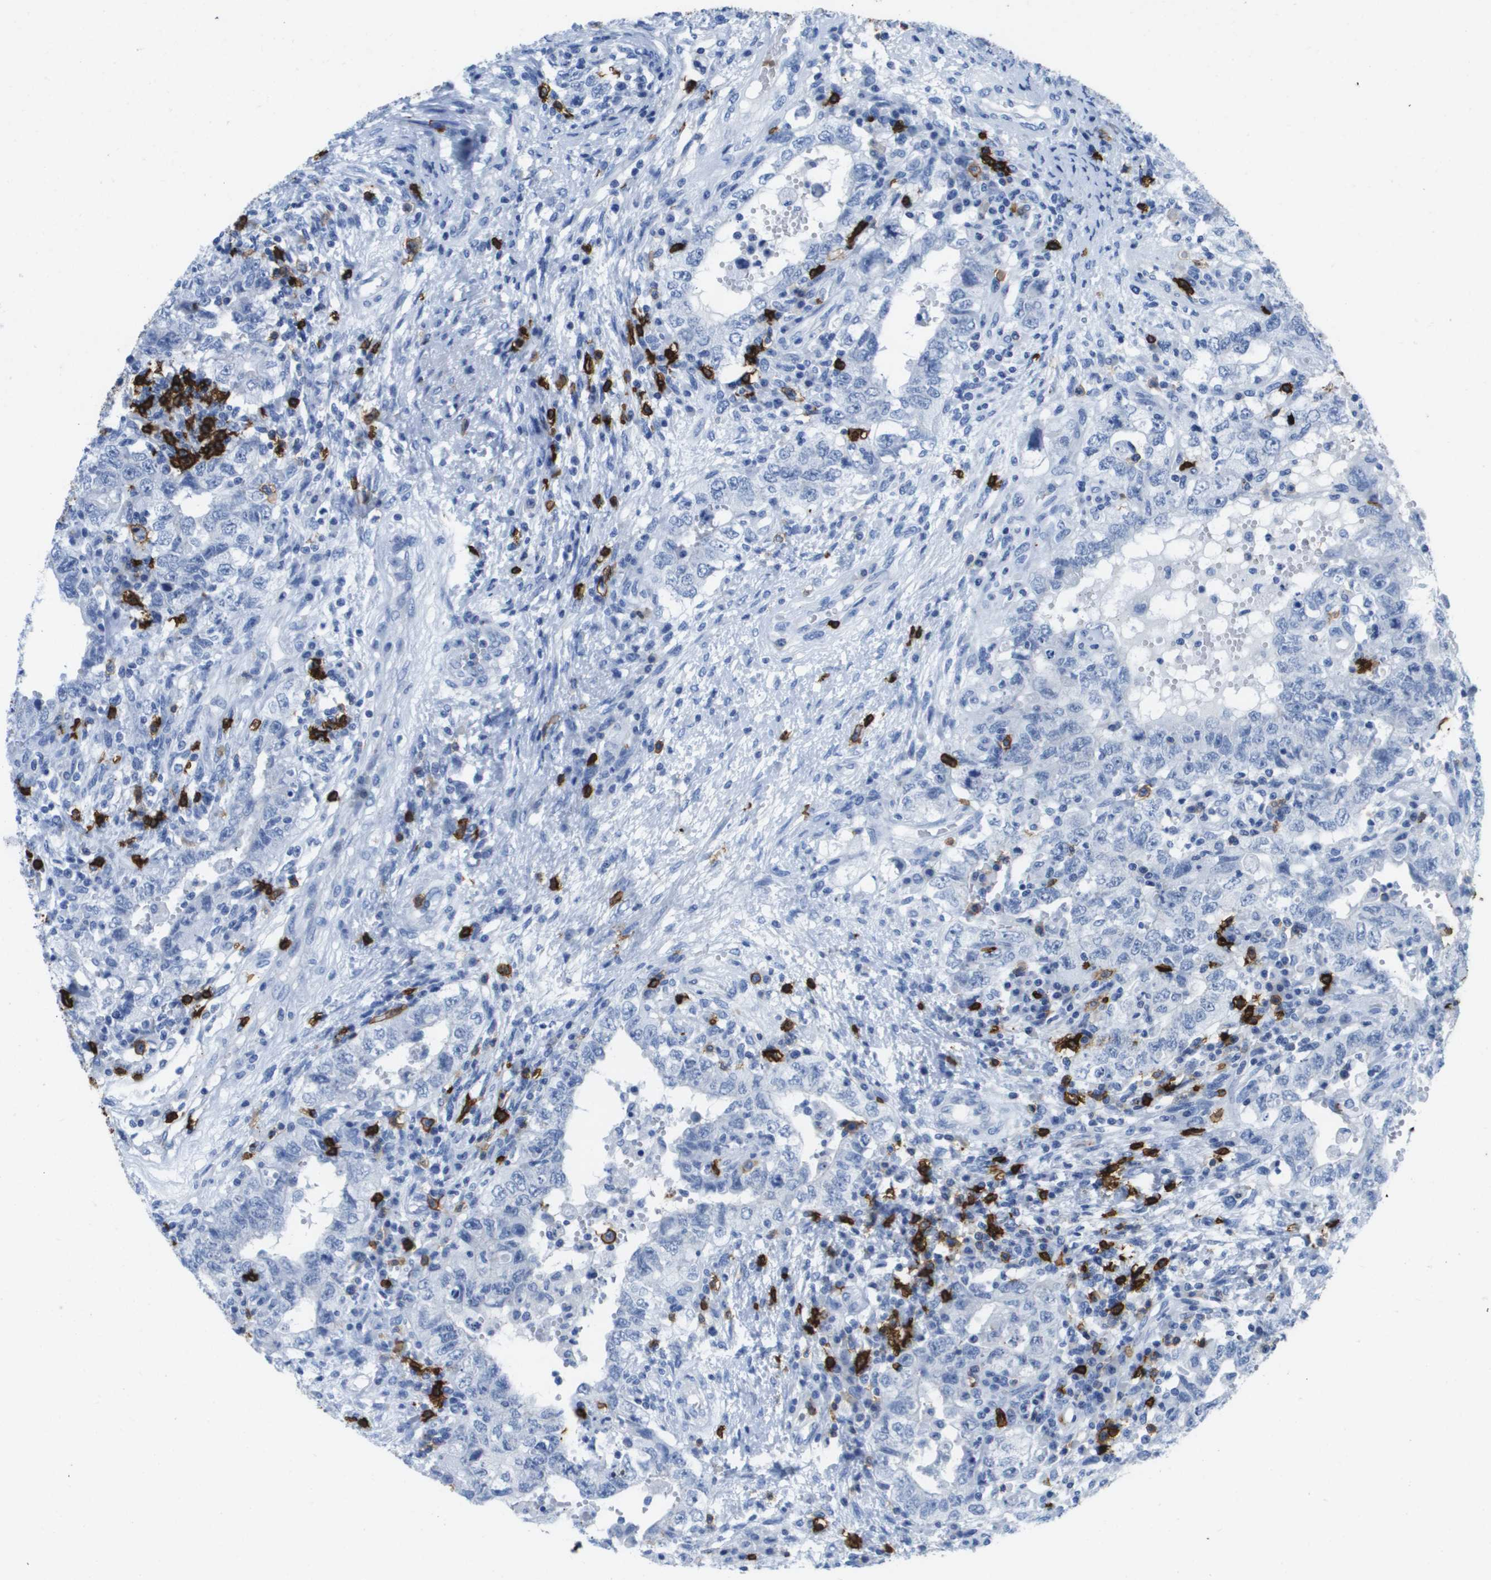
{"staining": {"intensity": "negative", "quantity": "none", "location": "none"}, "tissue": "testis cancer", "cell_type": "Tumor cells", "image_type": "cancer", "snomed": [{"axis": "morphology", "description": "Carcinoma, Embryonal, NOS"}, {"axis": "topography", "description": "Testis"}], "caption": "Immunohistochemistry histopathology image of neoplastic tissue: embryonal carcinoma (testis) stained with DAB reveals no significant protein staining in tumor cells.", "gene": "MS4A1", "patient": {"sex": "male", "age": 26}}